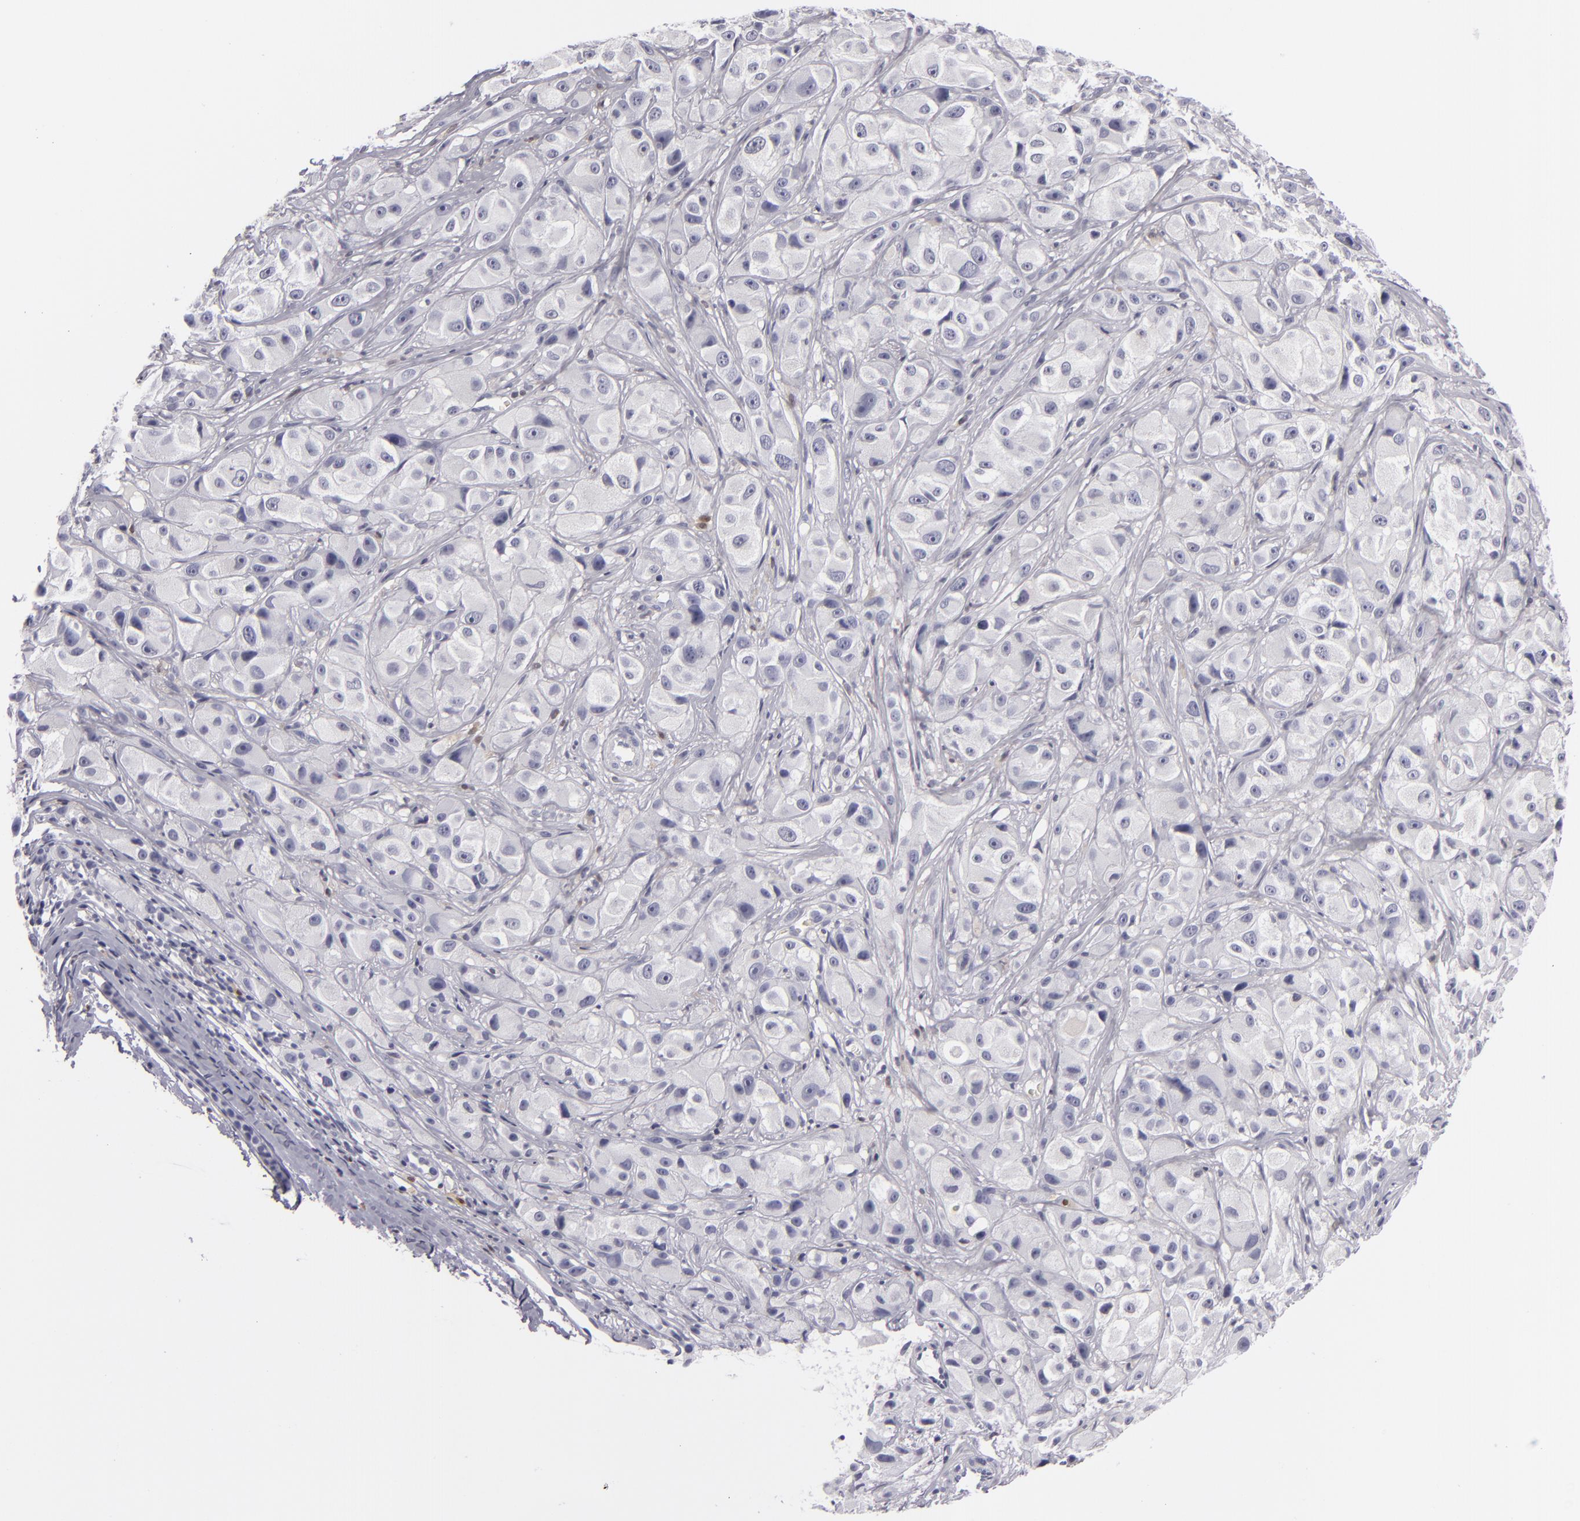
{"staining": {"intensity": "negative", "quantity": "none", "location": "none"}, "tissue": "melanoma", "cell_type": "Tumor cells", "image_type": "cancer", "snomed": [{"axis": "morphology", "description": "Malignant melanoma, NOS"}, {"axis": "topography", "description": "Skin"}], "caption": "Immunohistochemical staining of melanoma shows no significant staining in tumor cells. (DAB (3,3'-diaminobenzidine) IHC visualized using brightfield microscopy, high magnification).", "gene": "F13A1", "patient": {"sex": "male", "age": 56}}